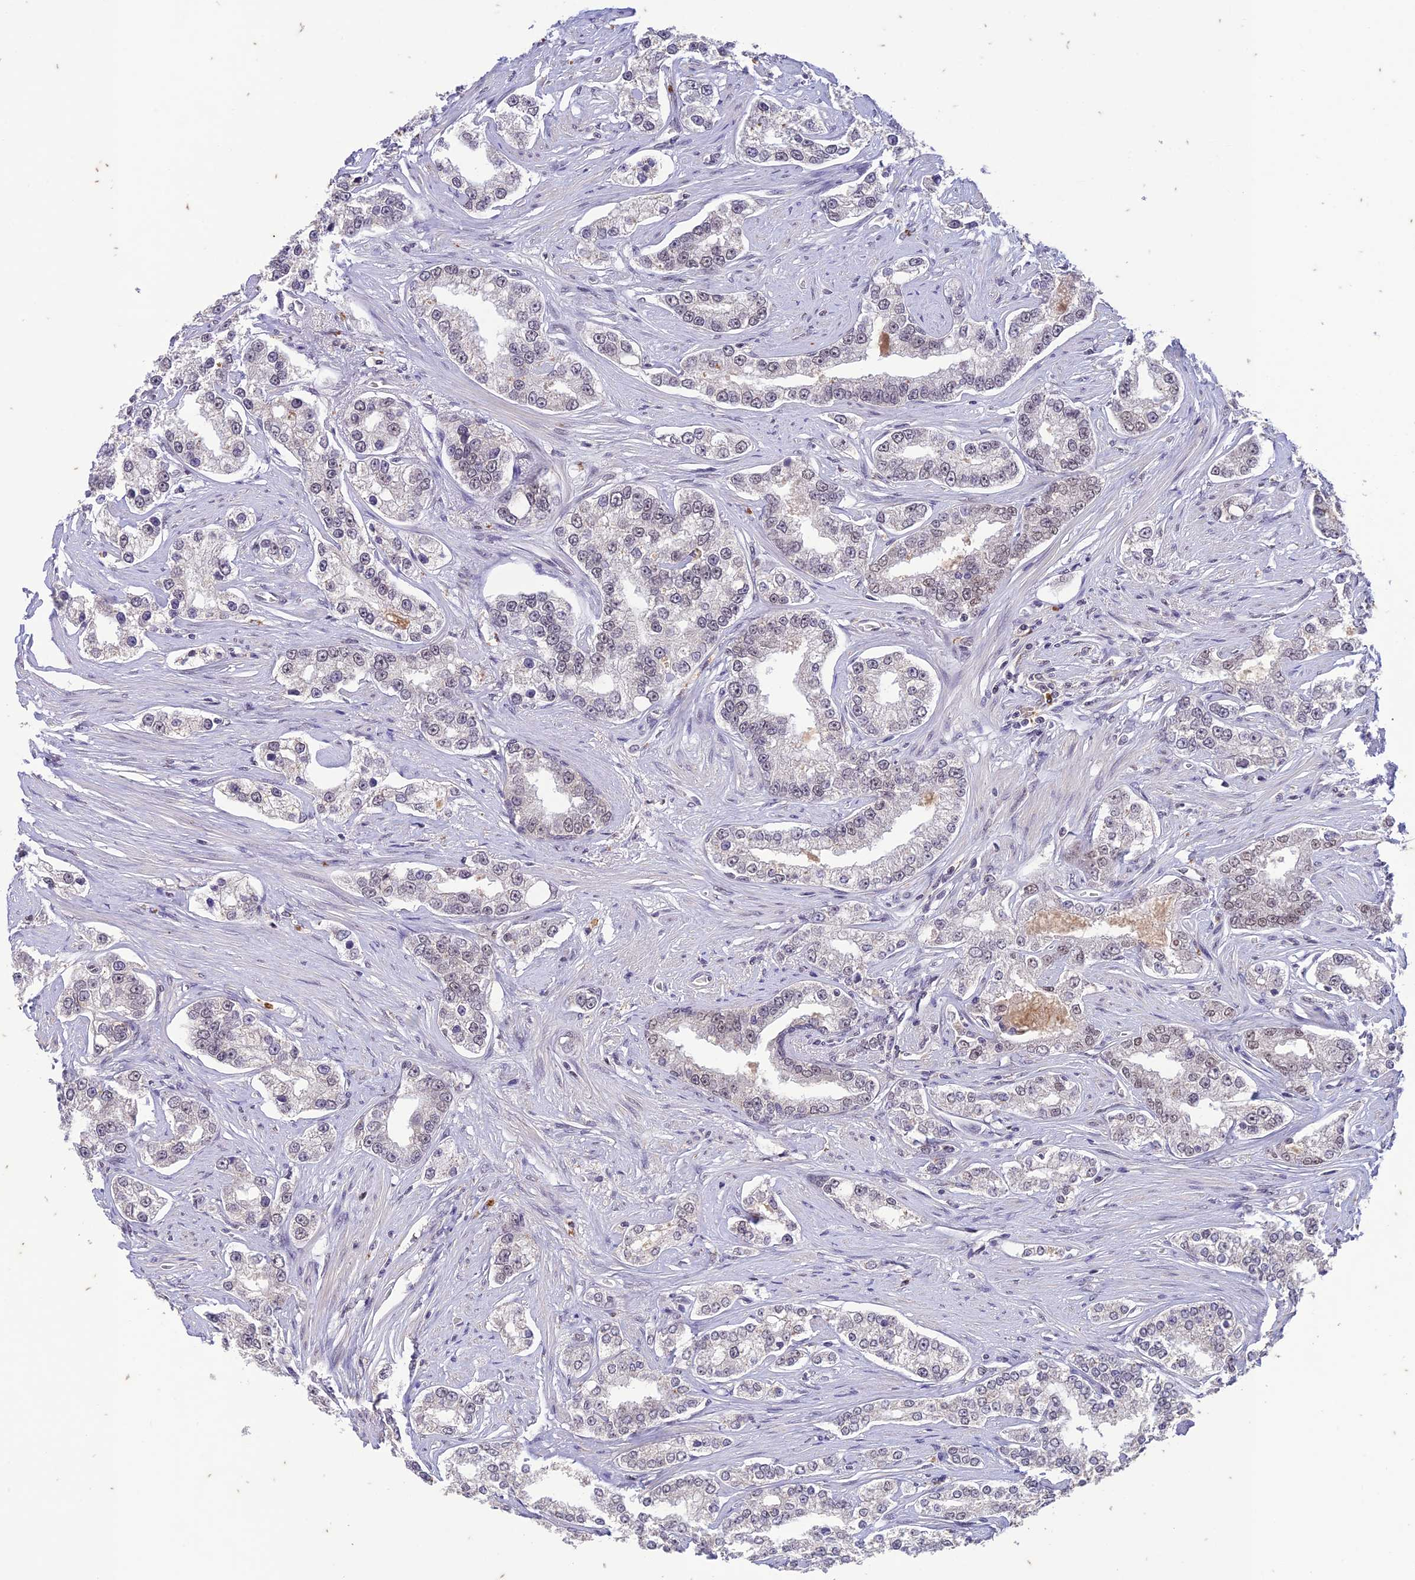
{"staining": {"intensity": "negative", "quantity": "none", "location": "none"}, "tissue": "prostate cancer", "cell_type": "Tumor cells", "image_type": "cancer", "snomed": [{"axis": "morphology", "description": "Normal tissue, NOS"}, {"axis": "morphology", "description": "Adenocarcinoma, High grade"}, {"axis": "topography", "description": "Prostate"}], "caption": "High magnification brightfield microscopy of prostate high-grade adenocarcinoma stained with DAB (brown) and counterstained with hematoxylin (blue): tumor cells show no significant positivity.", "gene": "POP4", "patient": {"sex": "male", "age": 83}}